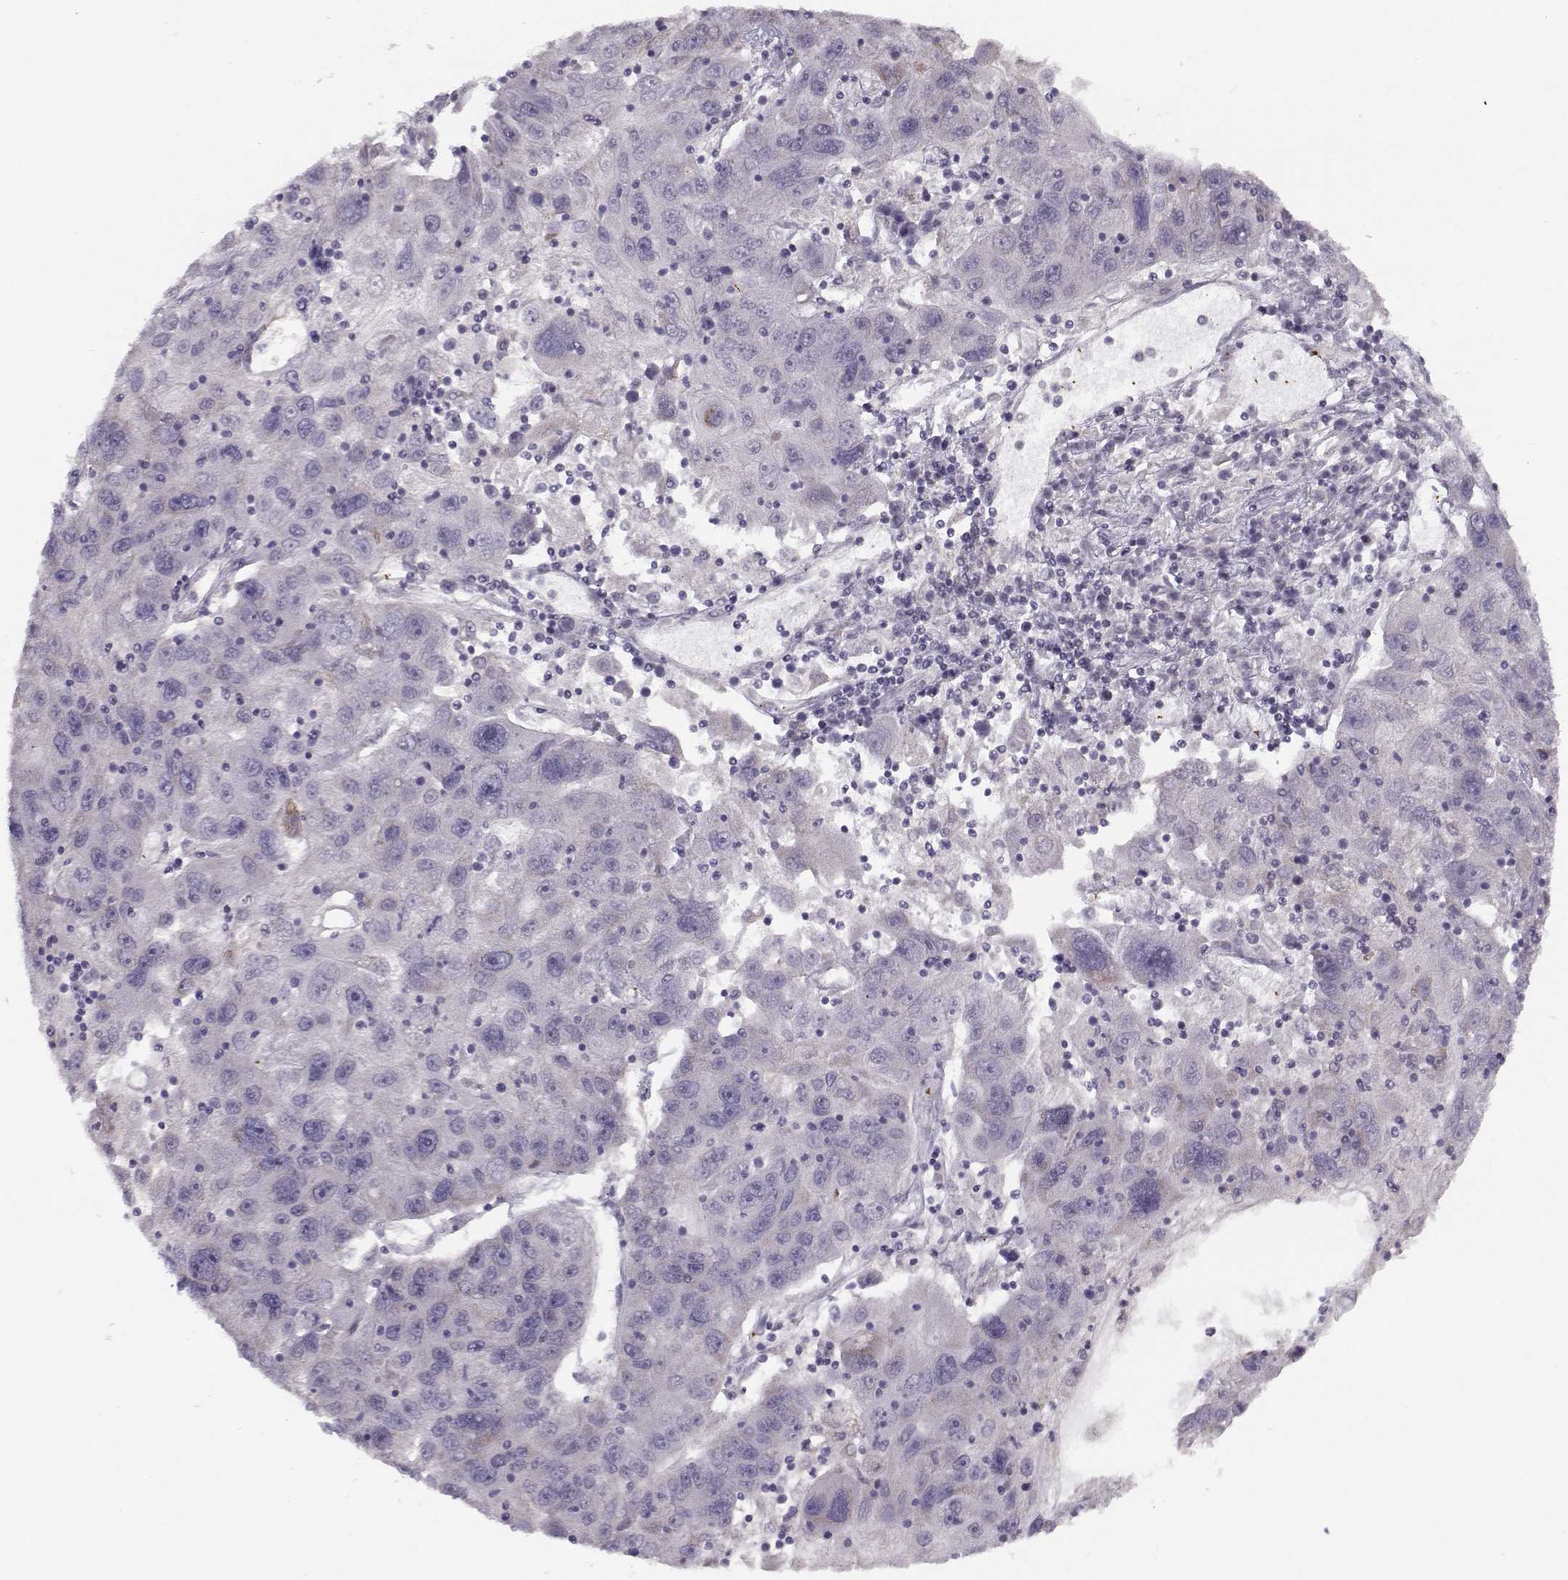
{"staining": {"intensity": "negative", "quantity": "none", "location": "none"}, "tissue": "stomach cancer", "cell_type": "Tumor cells", "image_type": "cancer", "snomed": [{"axis": "morphology", "description": "Adenocarcinoma, NOS"}, {"axis": "topography", "description": "Stomach"}], "caption": "DAB immunohistochemical staining of stomach cancer exhibits no significant staining in tumor cells.", "gene": "KLF17", "patient": {"sex": "male", "age": 56}}